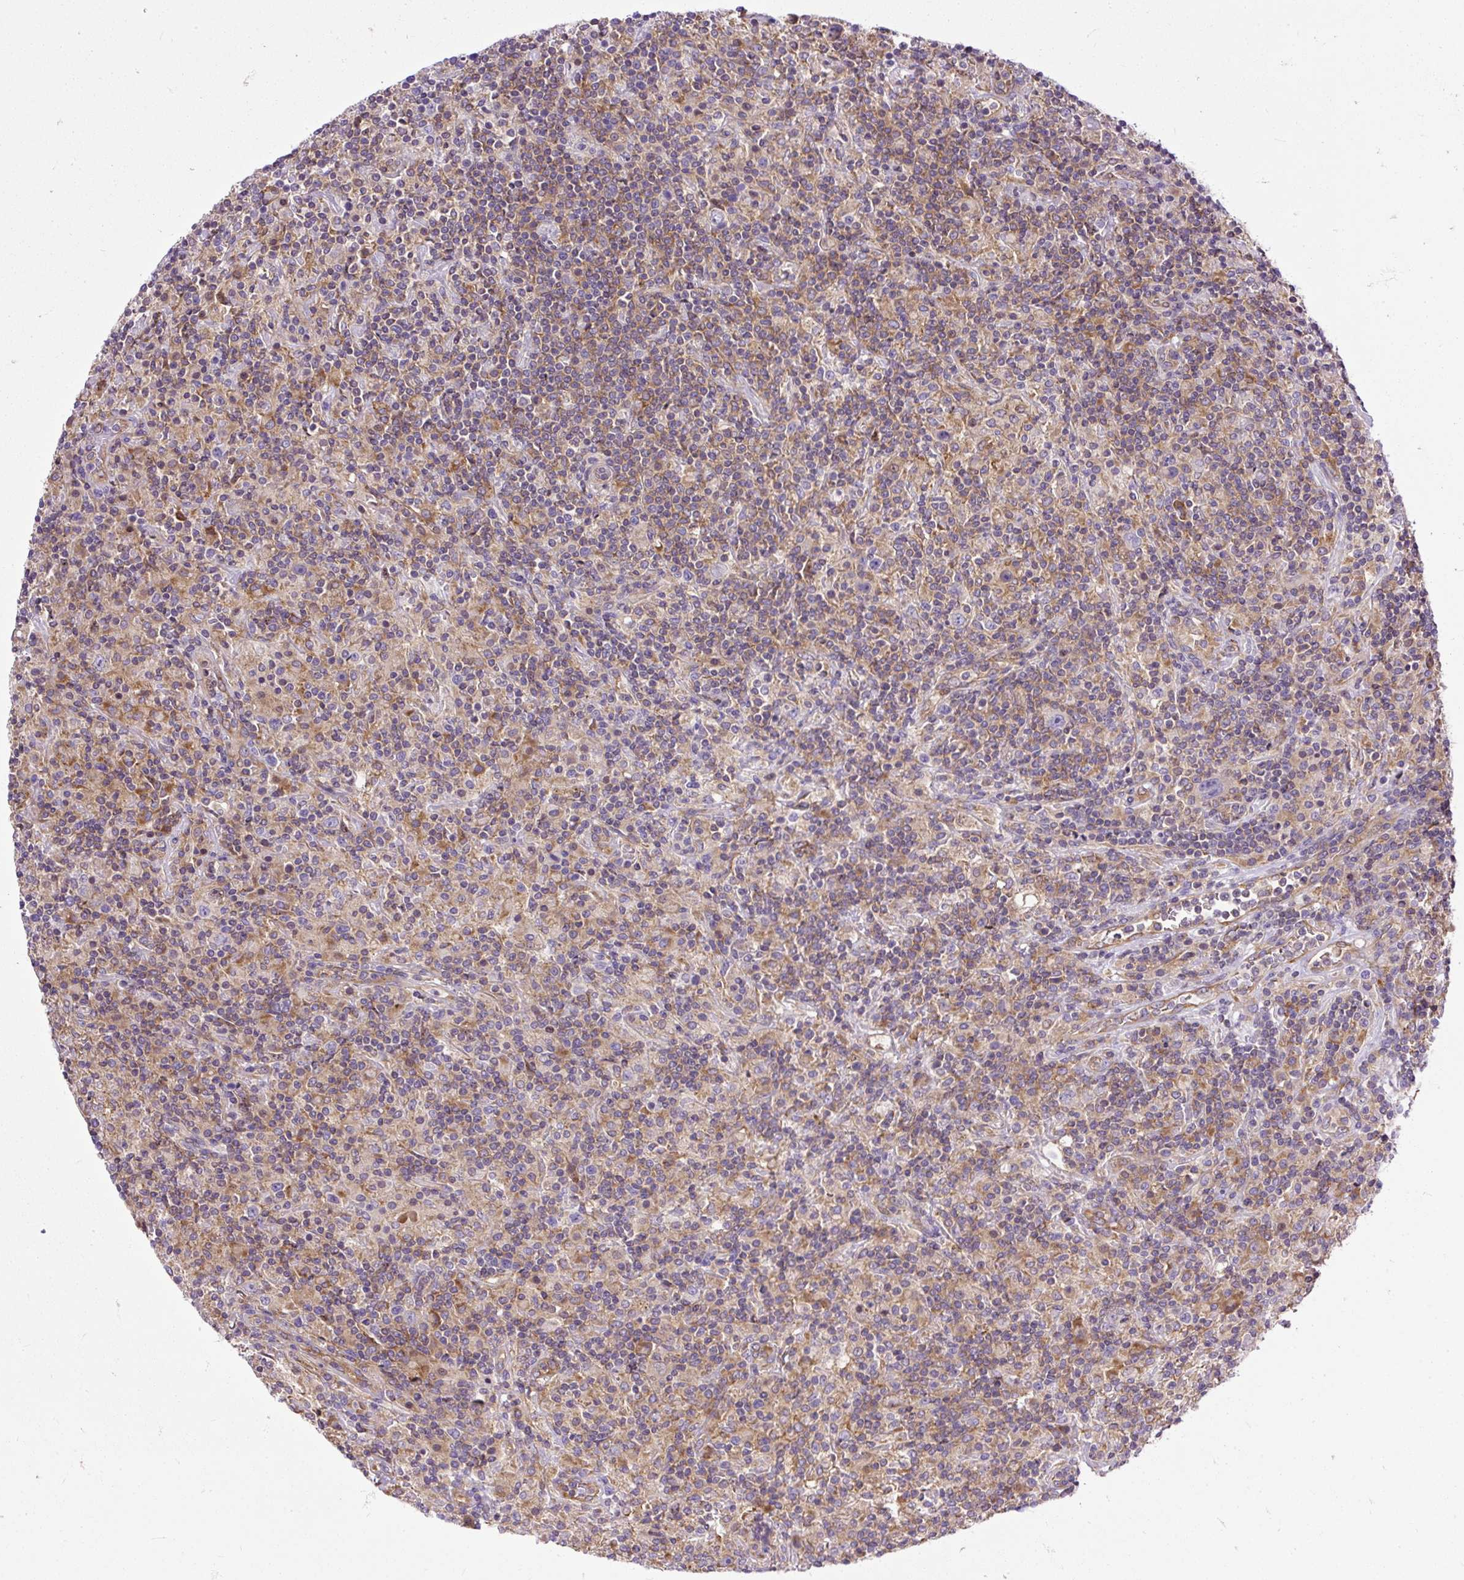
{"staining": {"intensity": "negative", "quantity": "none", "location": "none"}, "tissue": "lymphoma", "cell_type": "Tumor cells", "image_type": "cancer", "snomed": [{"axis": "morphology", "description": "Hodgkin's disease, NOS"}, {"axis": "topography", "description": "Lymph node"}], "caption": "A high-resolution histopathology image shows IHC staining of Hodgkin's disease, which exhibits no significant staining in tumor cells.", "gene": "MAP1S", "patient": {"sex": "male", "age": 70}}